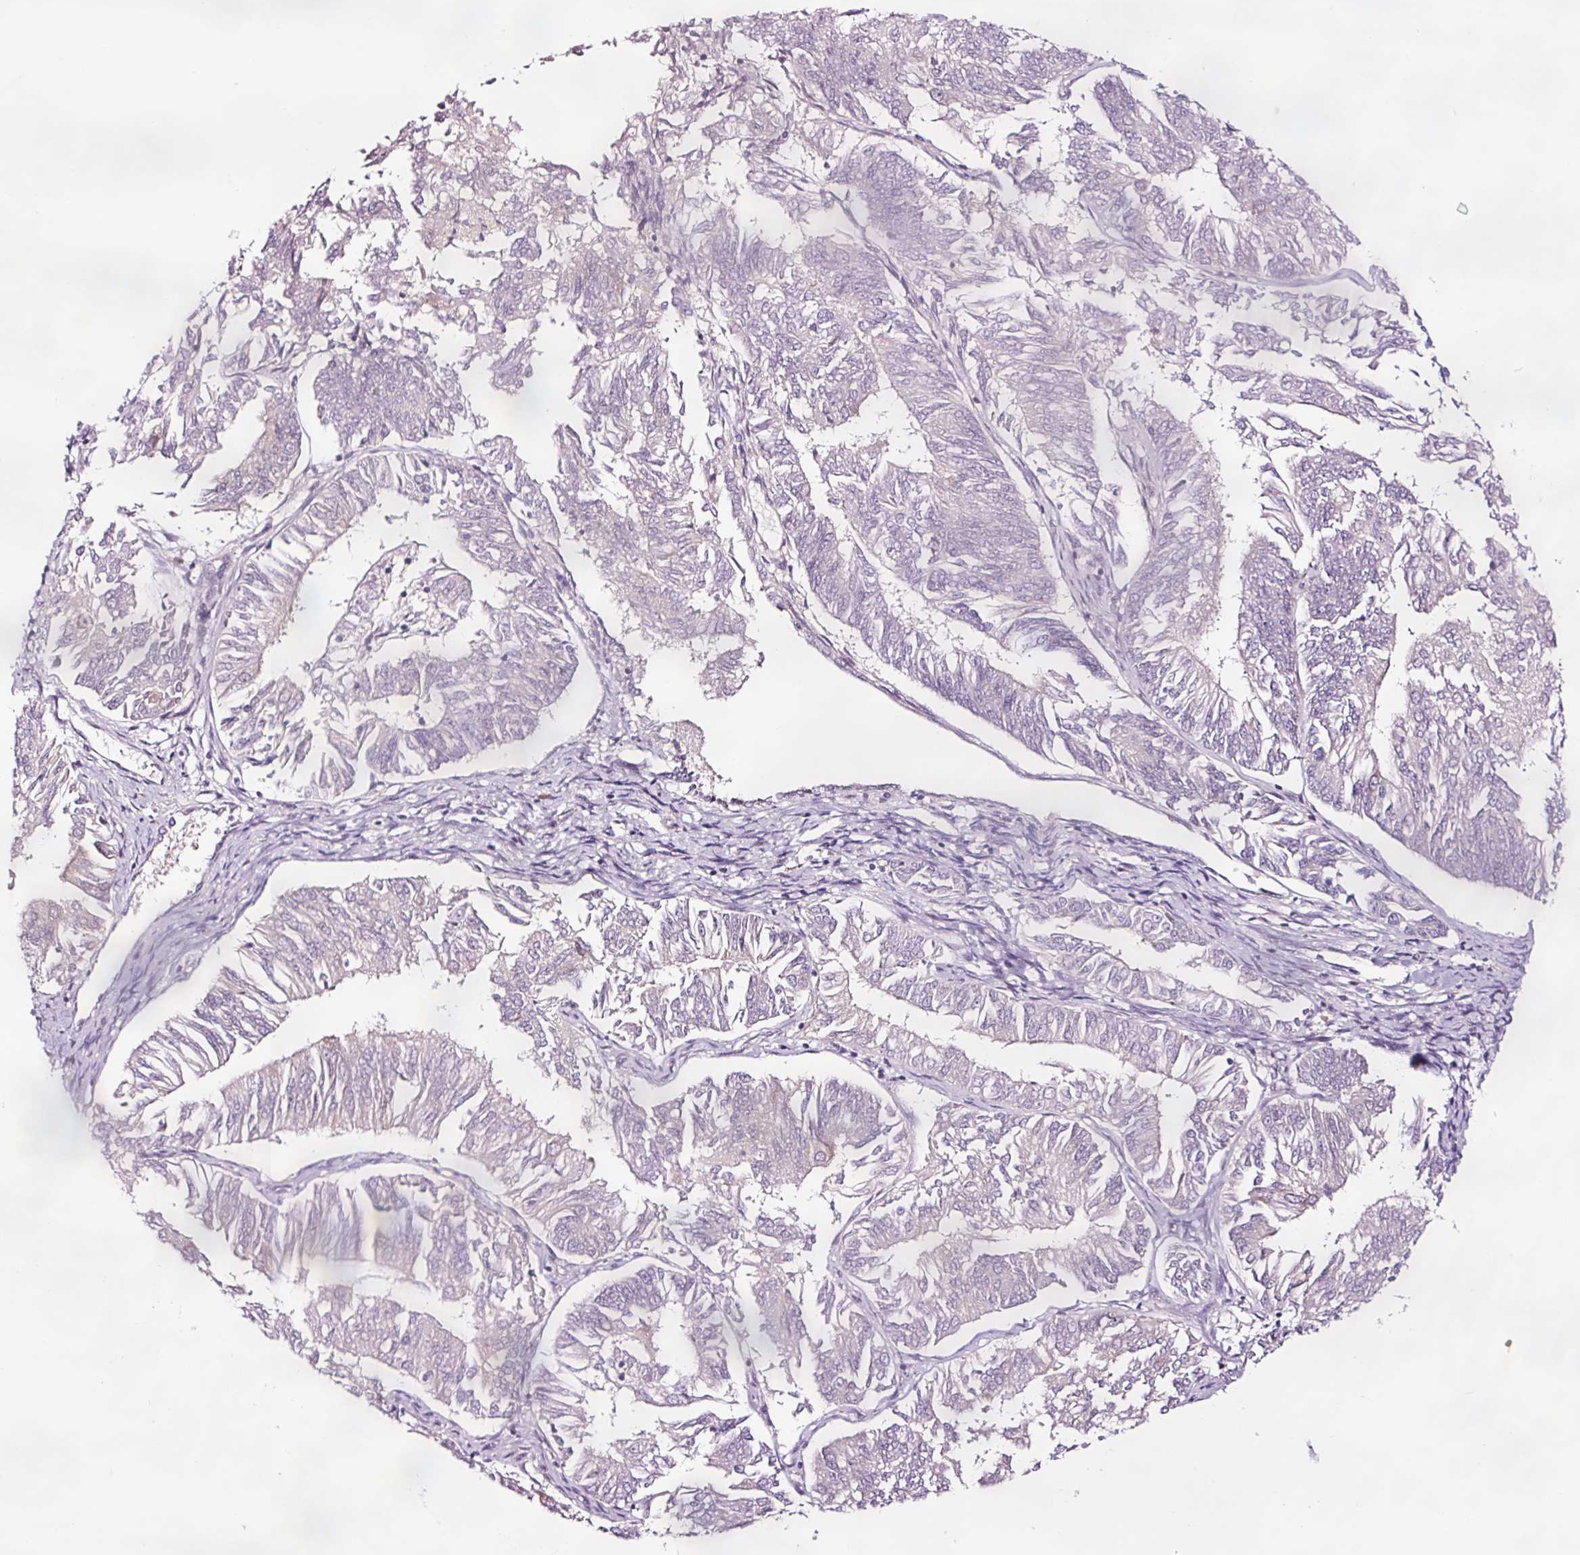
{"staining": {"intensity": "negative", "quantity": "none", "location": "none"}, "tissue": "endometrial cancer", "cell_type": "Tumor cells", "image_type": "cancer", "snomed": [{"axis": "morphology", "description": "Adenocarcinoma, NOS"}, {"axis": "topography", "description": "Endometrium"}], "caption": "Tumor cells show no significant protein staining in endometrial adenocarcinoma.", "gene": "UTP14A", "patient": {"sex": "female", "age": 58}}